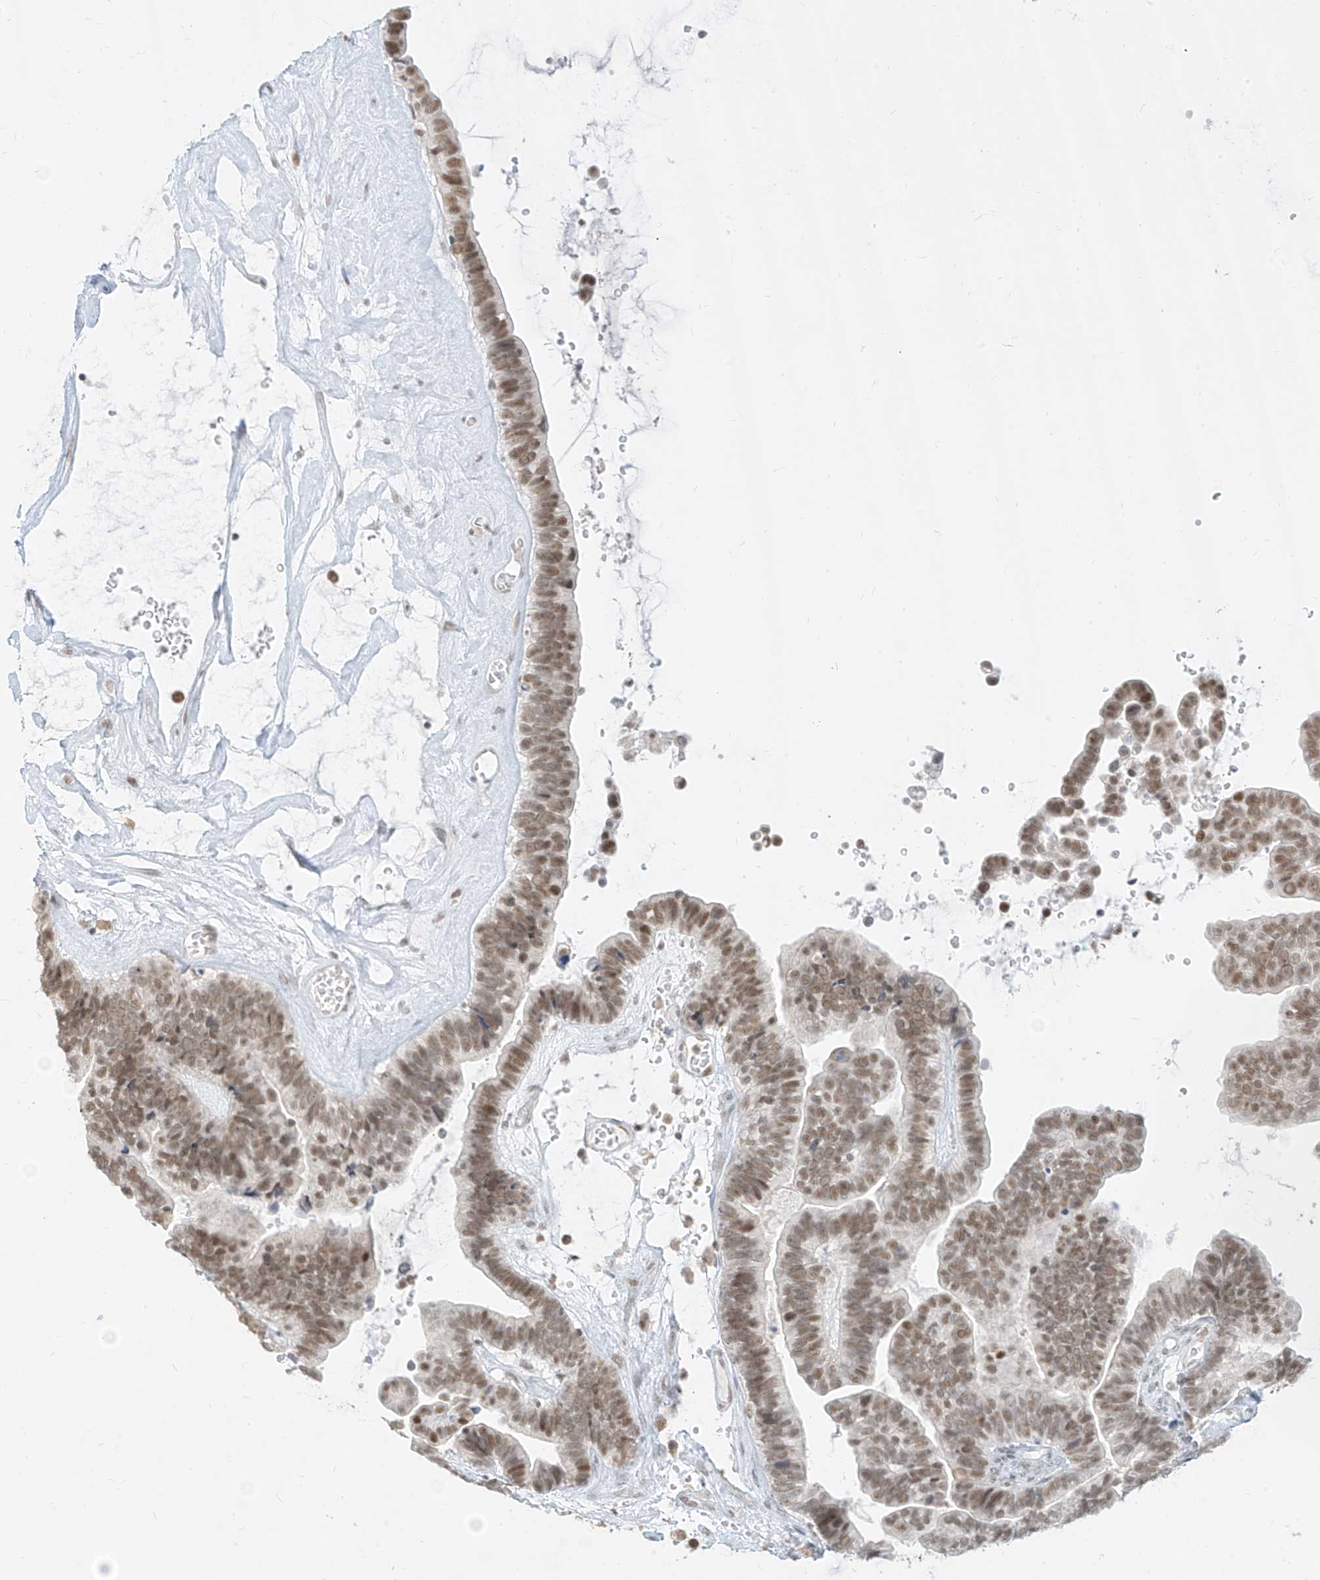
{"staining": {"intensity": "moderate", "quantity": ">75%", "location": "nuclear"}, "tissue": "ovarian cancer", "cell_type": "Tumor cells", "image_type": "cancer", "snomed": [{"axis": "morphology", "description": "Cystadenocarcinoma, serous, NOS"}, {"axis": "topography", "description": "Ovary"}], "caption": "Ovarian serous cystadenocarcinoma was stained to show a protein in brown. There is medium levels of moderate nuclear staining in about >75% of tumor cells.", "gene": "SUPT5H", "patient": {"sex": "female", "age": 56}}